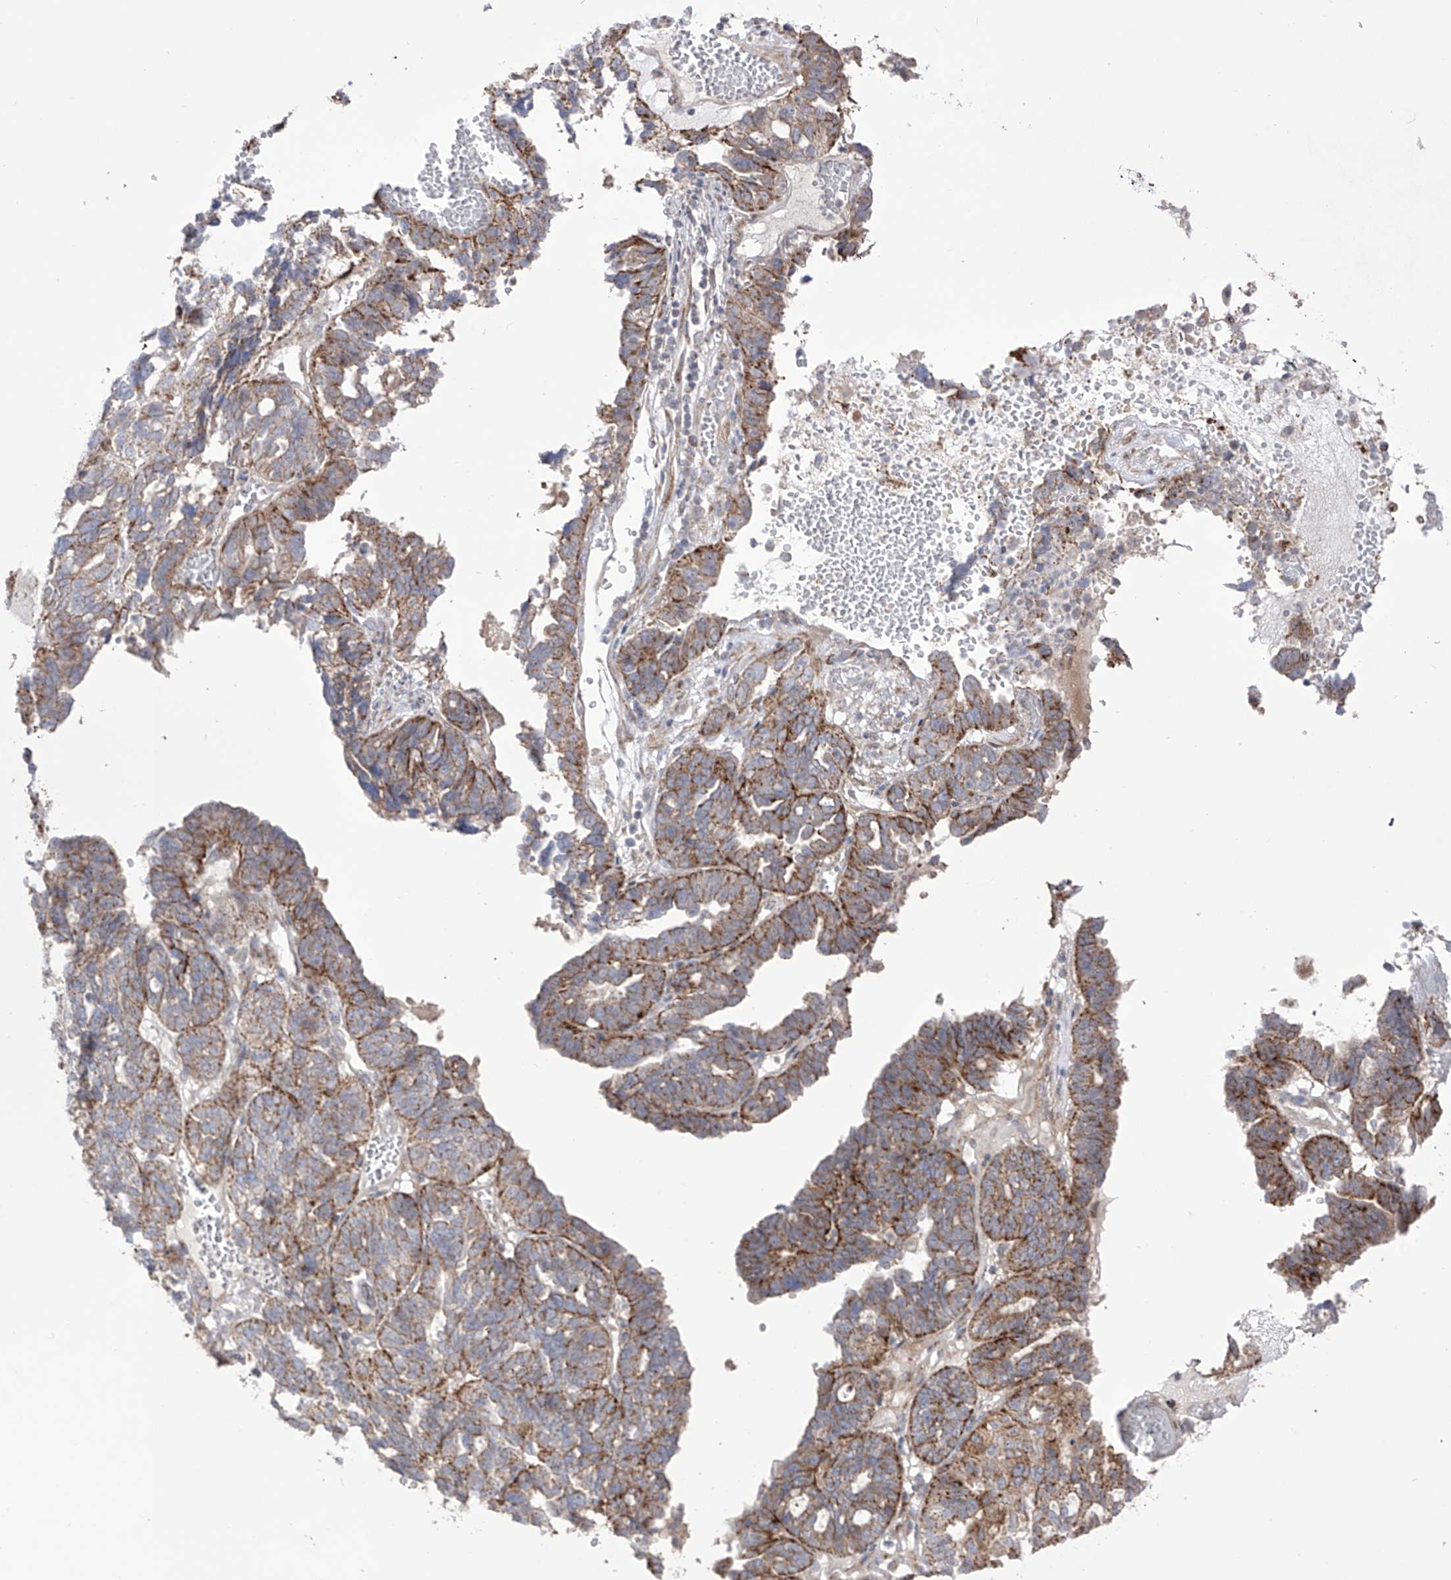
{"staining": {"intensity": "moderate", "quantity": ">75%", "location": "cytoplasmic/membranous"}, "tissue": "ovarian cancer", "cell_type": "Tumor cells", "image_type": "cancer", "snomed": [{"axis": "morphology", "description": "Cystadenocarcinoma, serous, NOS"}, {"axis": "topography", "description": "Ovary"}], "caption": "The immunohistochemical stain labels moderate cytoplasmic/membranous expression in tumor cells of serous cystadenocarcinoma (ovarian) tissue.", "gene": "YKT6", "patient": {"sex": "female", "age": 59}}